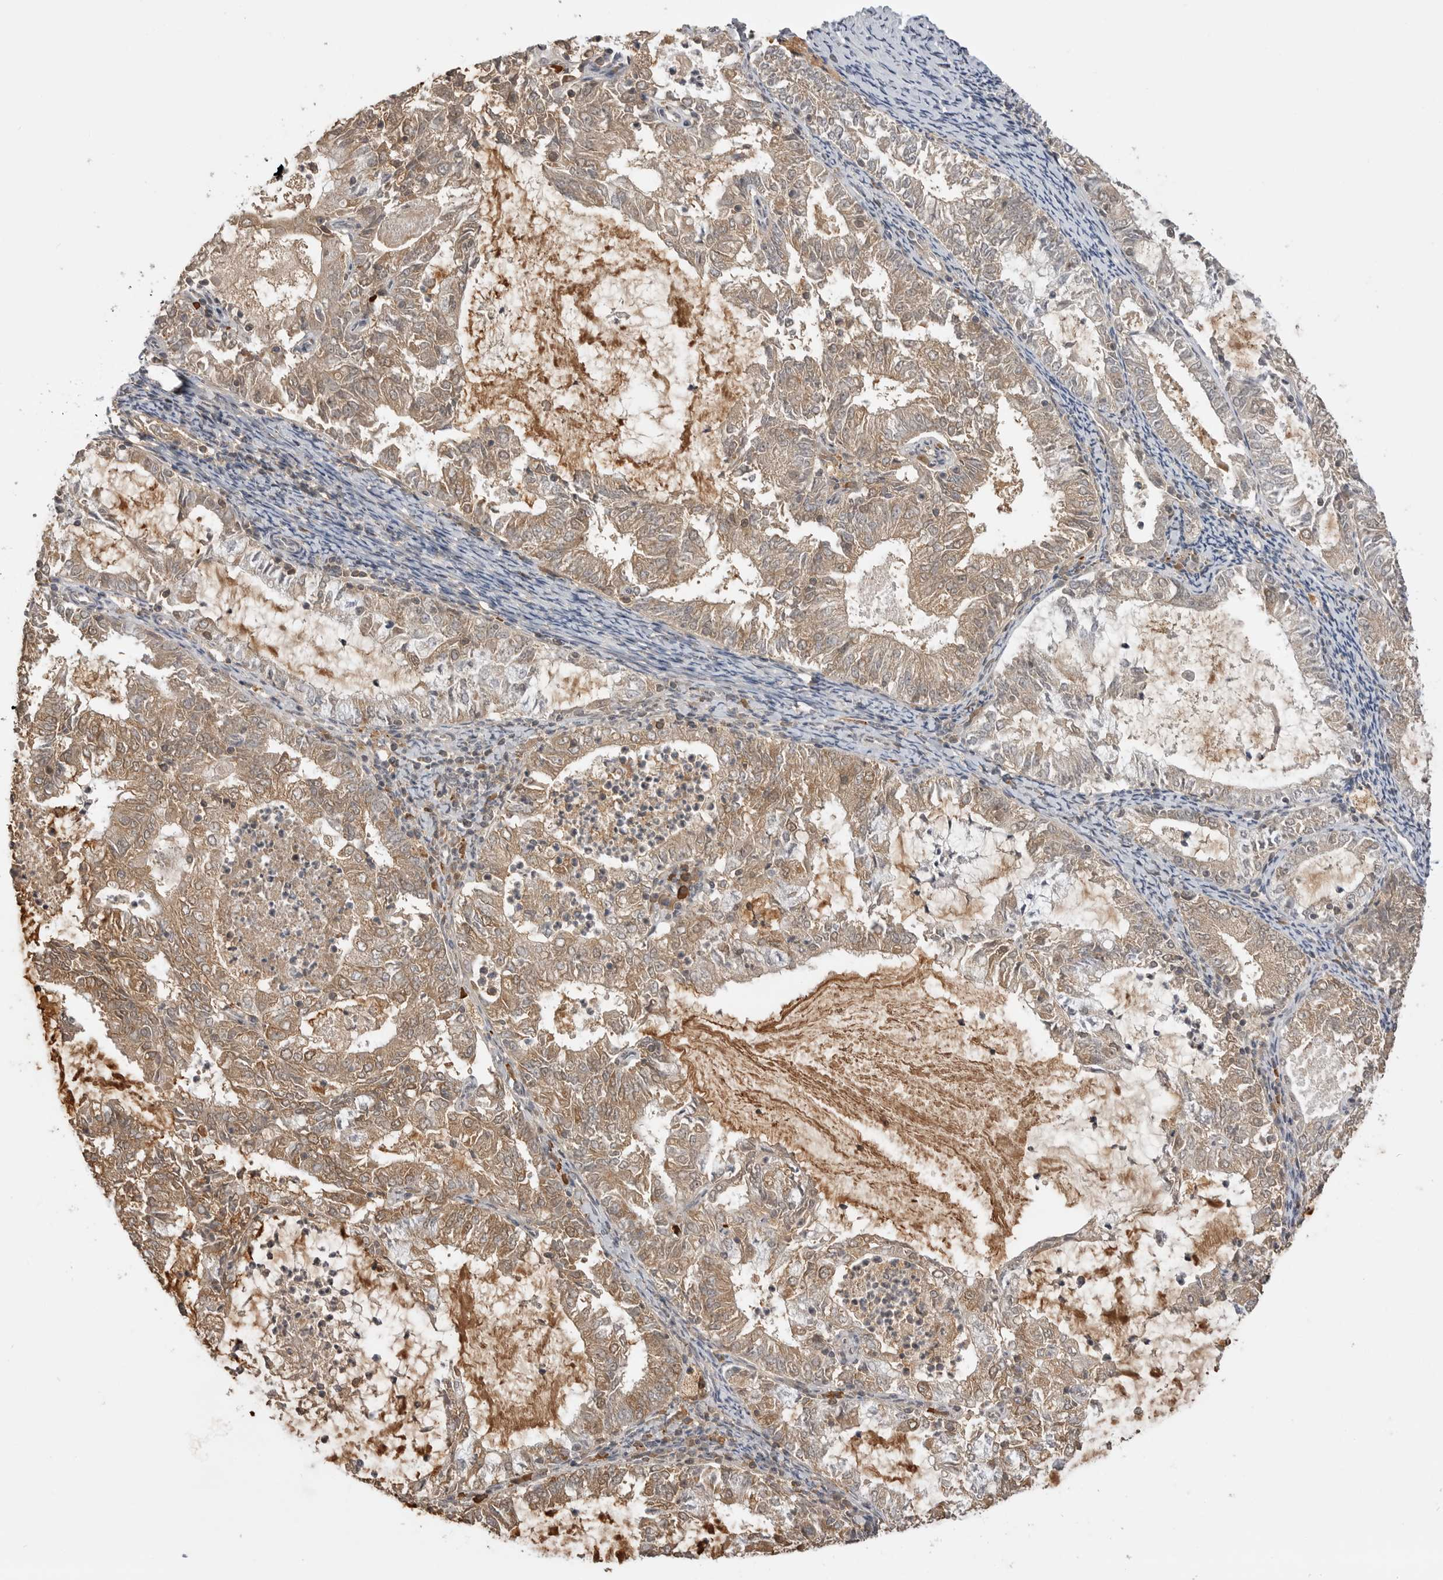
{"staining": {"intensity": "moderate", "quantity": ">75%", "location": "cytoplasmic/membranous"}, "tissue": "endometrial cancer", "cell_type": "Tumor cells", "image_type": "cancer", "snomed": [{"axis": "morphology", "description": "Adenocarcinoma, NOS"}, {"axis": "topography", "description": "Endometrium"}], "caption": "An image of endometrial adenocarcinoma stained for a protein reveals moderate cytoplasmic/membranous brown staining in tumor cells.", "gene": "ASPSCR1", "patient": {"sex": "female", "age": 57}}